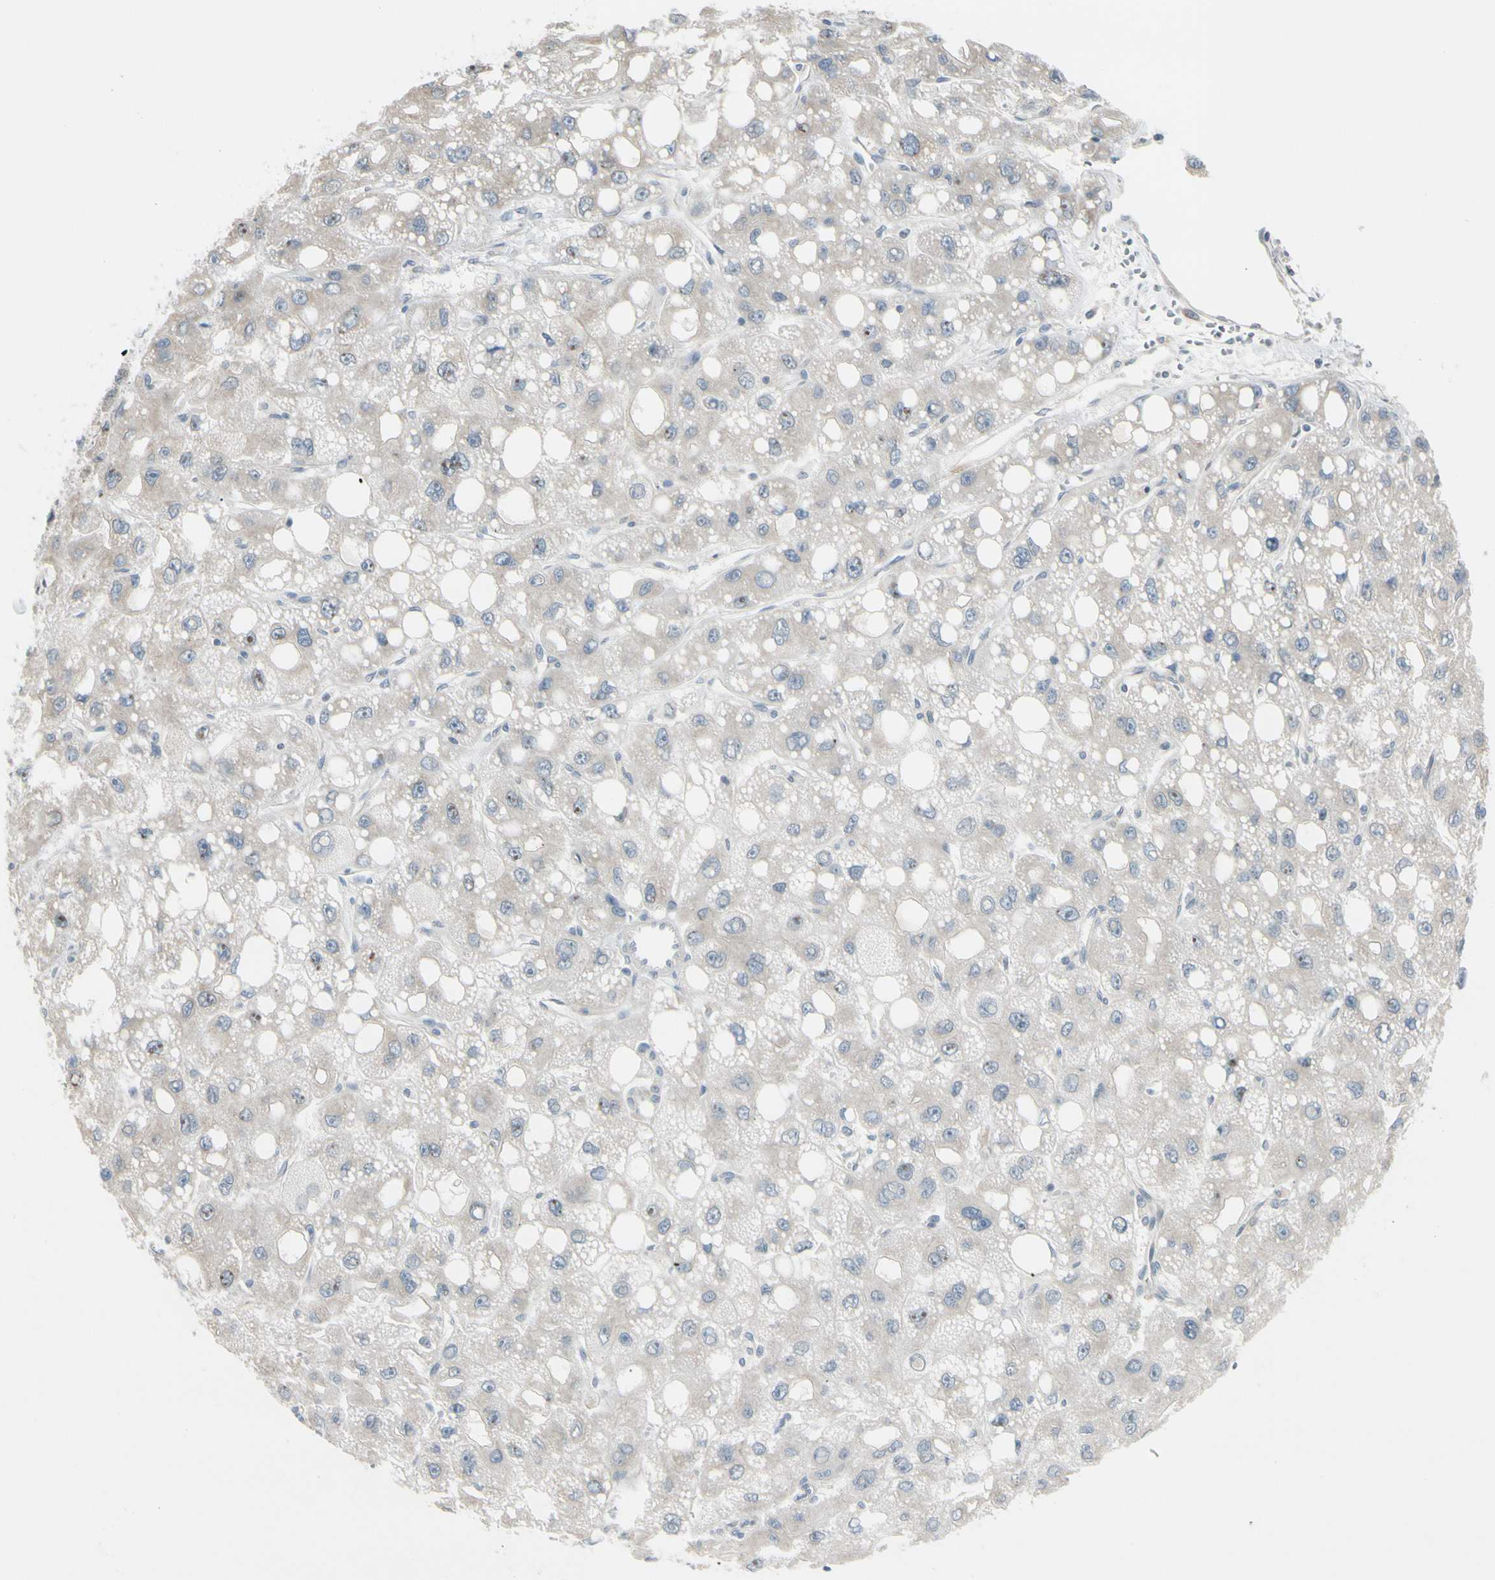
{"staining": {"intensity": "negative", "quantity": "none", "location": "none"}, "tissue": "liver cancer", "cell_type": "Tumor cells", "image_type": "cancer", "snomed": [{"axis": "morphology", "description": "Carcinoma, Hepatocellular, NOS"}, {"axis": "topography", "description": "Liver"}], "caption": "Protein analysis of liver hepatocellular carcinoma demonstrates no significant positivity in tumor cells.", "gene": "FGF10", "patient": {"sex": "male", "age": 55}}